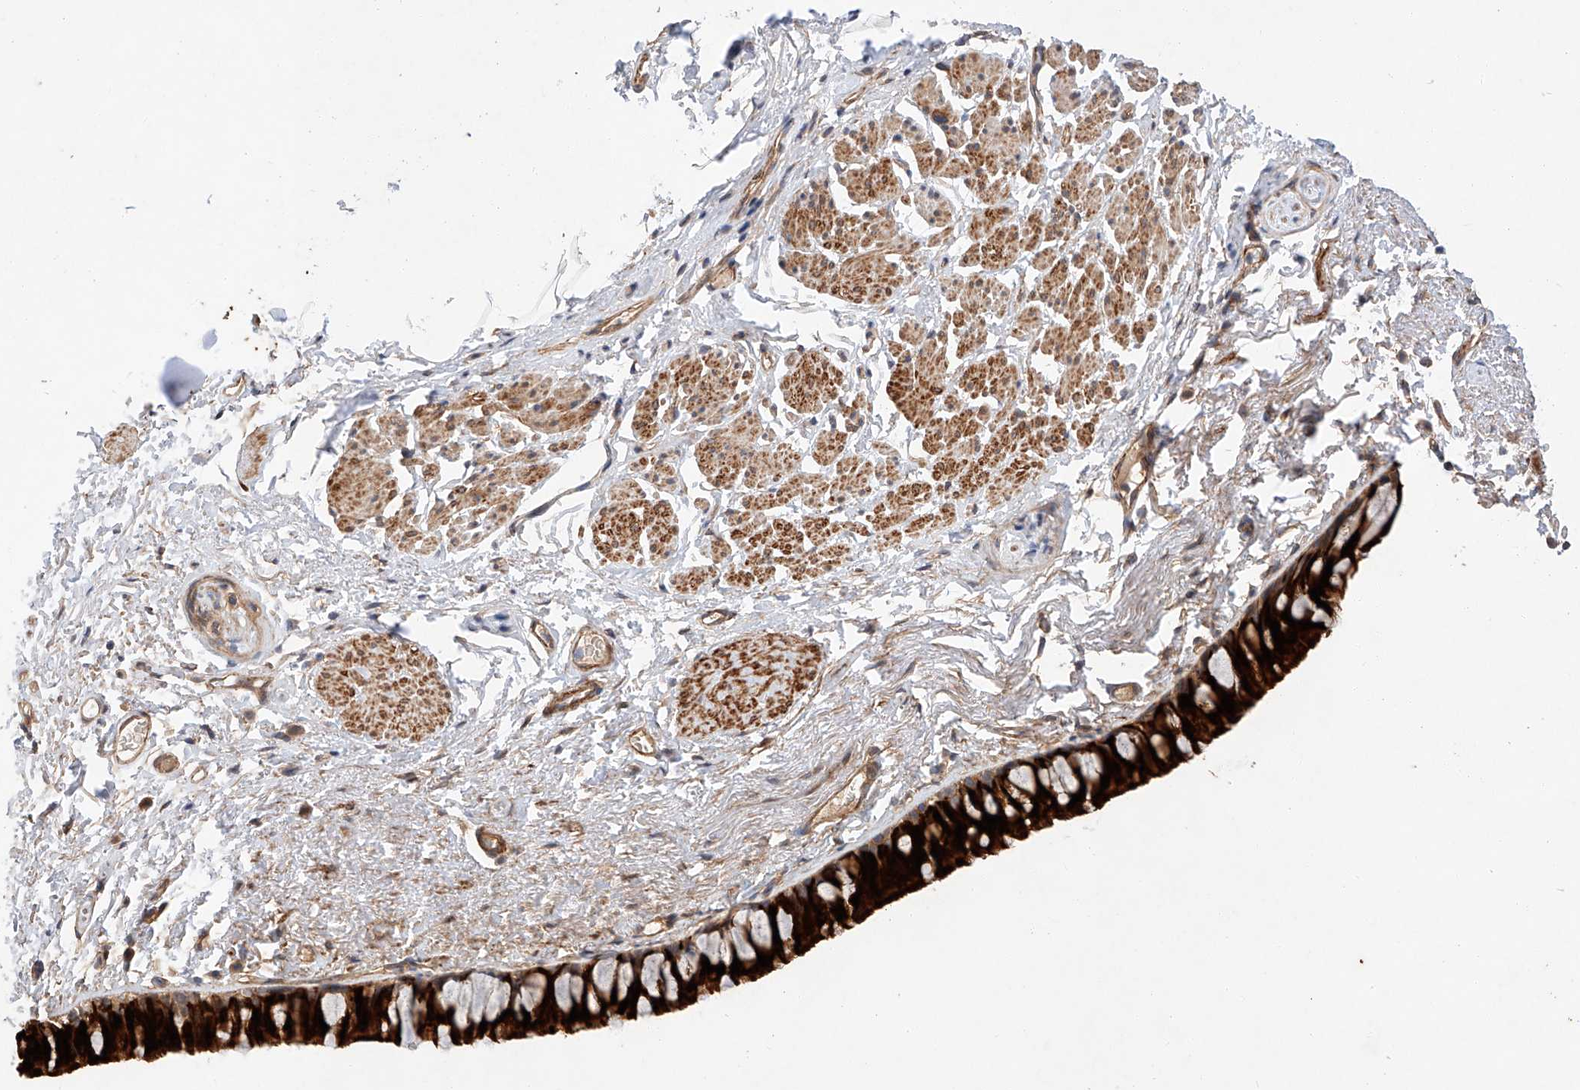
{"staining": {"intensity": "strong", "quantity": ">75%", "location": "cytoplasmic/membranous"}, "tissue": "bronchus", "cell_type": "Respiratory epithelial cells", "image_type": "normal", "snomed": [{"axis": "morphology", "description": "Normal tissue, NOS"}, {"axis": "topography", "description": "Cartilage tissue"}, {"axis": "topography", "description": "Bronchus"}], "caption": "Immunohistochemical staining of unremarkable bronchus shows >75% levels of strong cytoplasmic/membranous protein positivity in about >75% of respiratory epithelial cells. (DAB IHC, brown staining for protein, blue staining for nuclei).", "gene": "RAB23", "patient": {"sex": "female", "age": 73}}